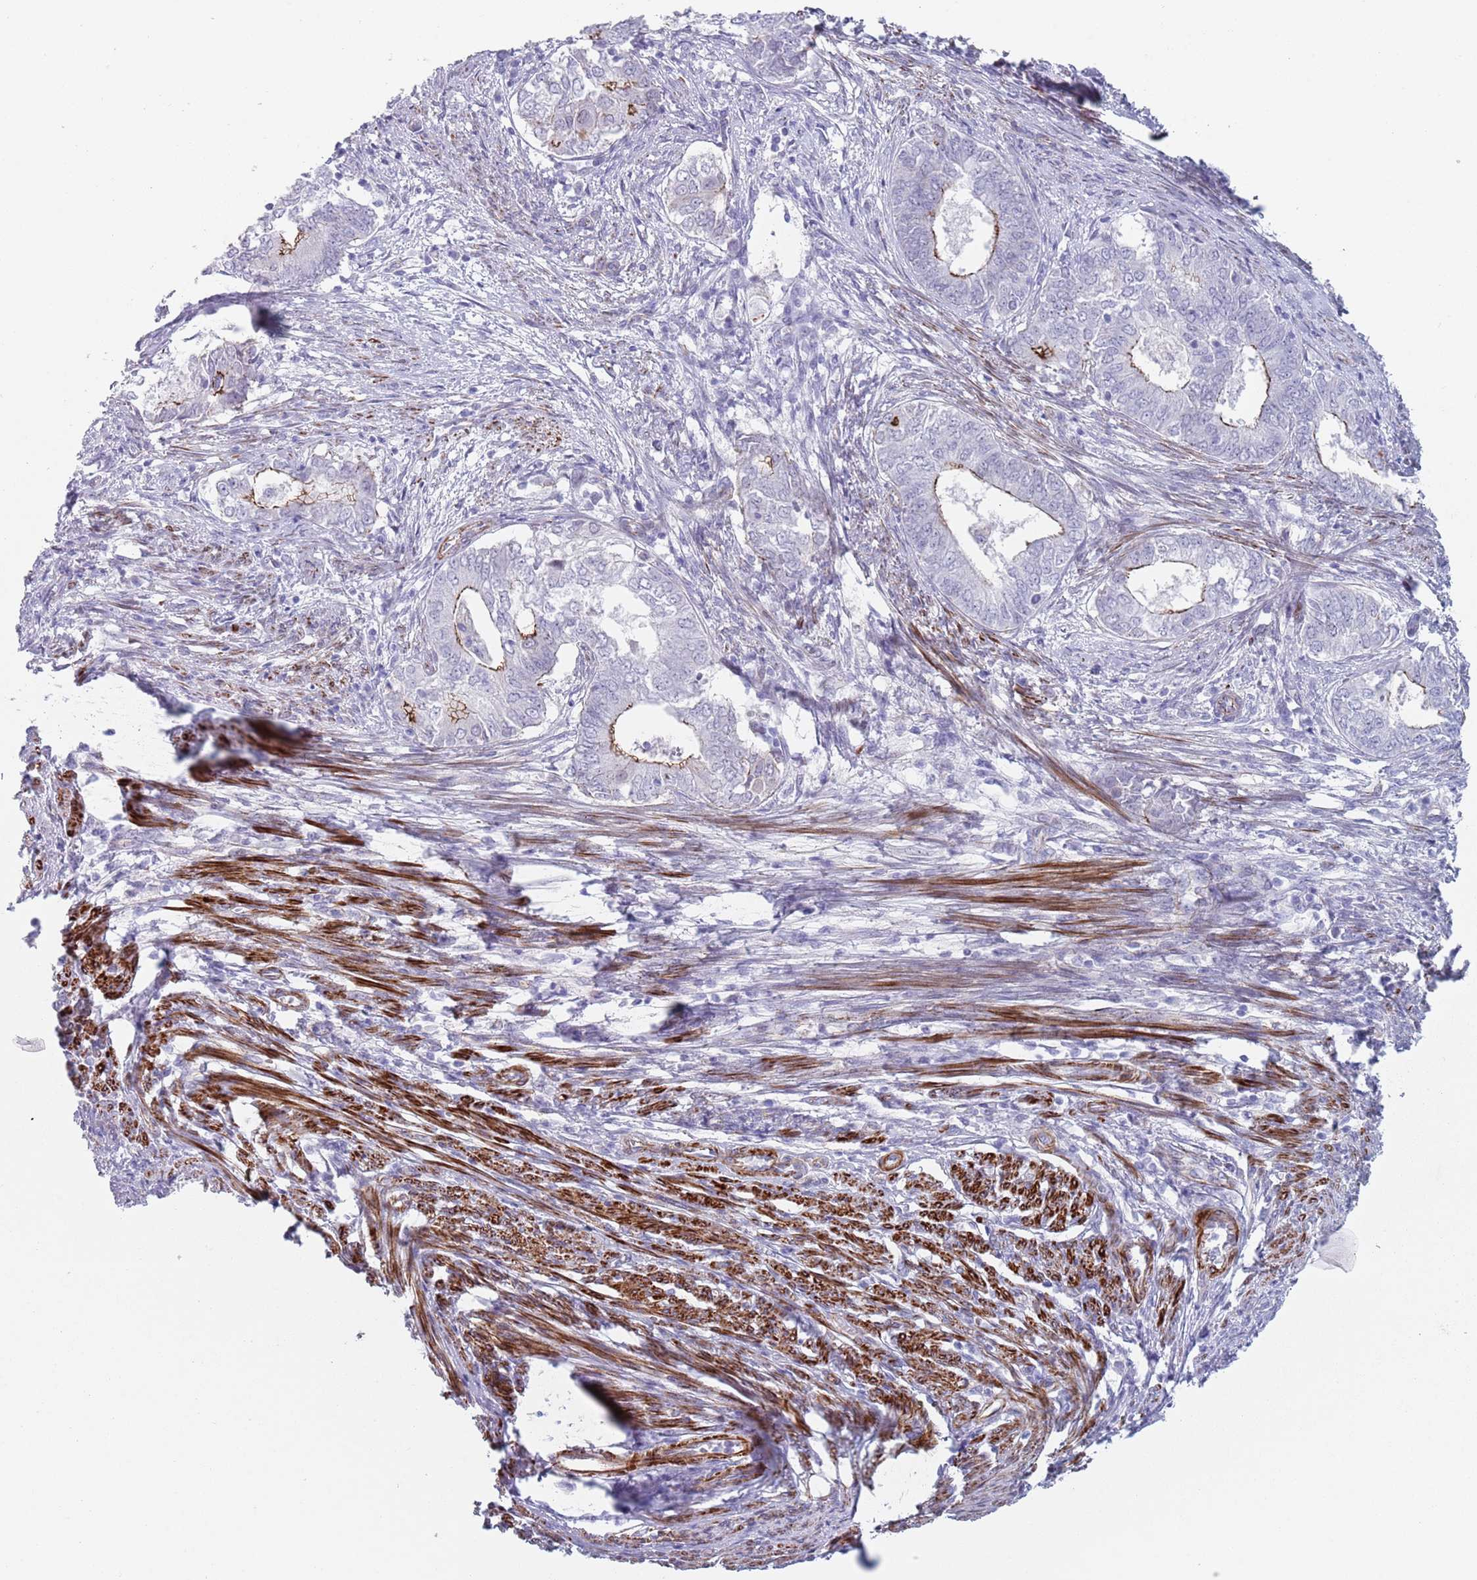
{"staining": {"intensity": "moderate", "quantity": "<25%", "location": "cytoplasmic/membranous"}, "tissue": "endometrial cancer", "cell_type": "Tumor cells", "image_type": "cancer", "snomed": [{"axis": "morphology", "description": "Adenocarcinoma, NOS"}, {"axis": "topography", "description": "Endometrium"}], "caption": "Immunohistochemistry (IHC) (DAB) staining of human endometrial adenocarcinoma demonstrates moderate cytoplasmic/membranous protein expression in approximately <25% of tumor cells.", "gene": "OR5A2", "patient": {"sex": "female", "age": 62}}